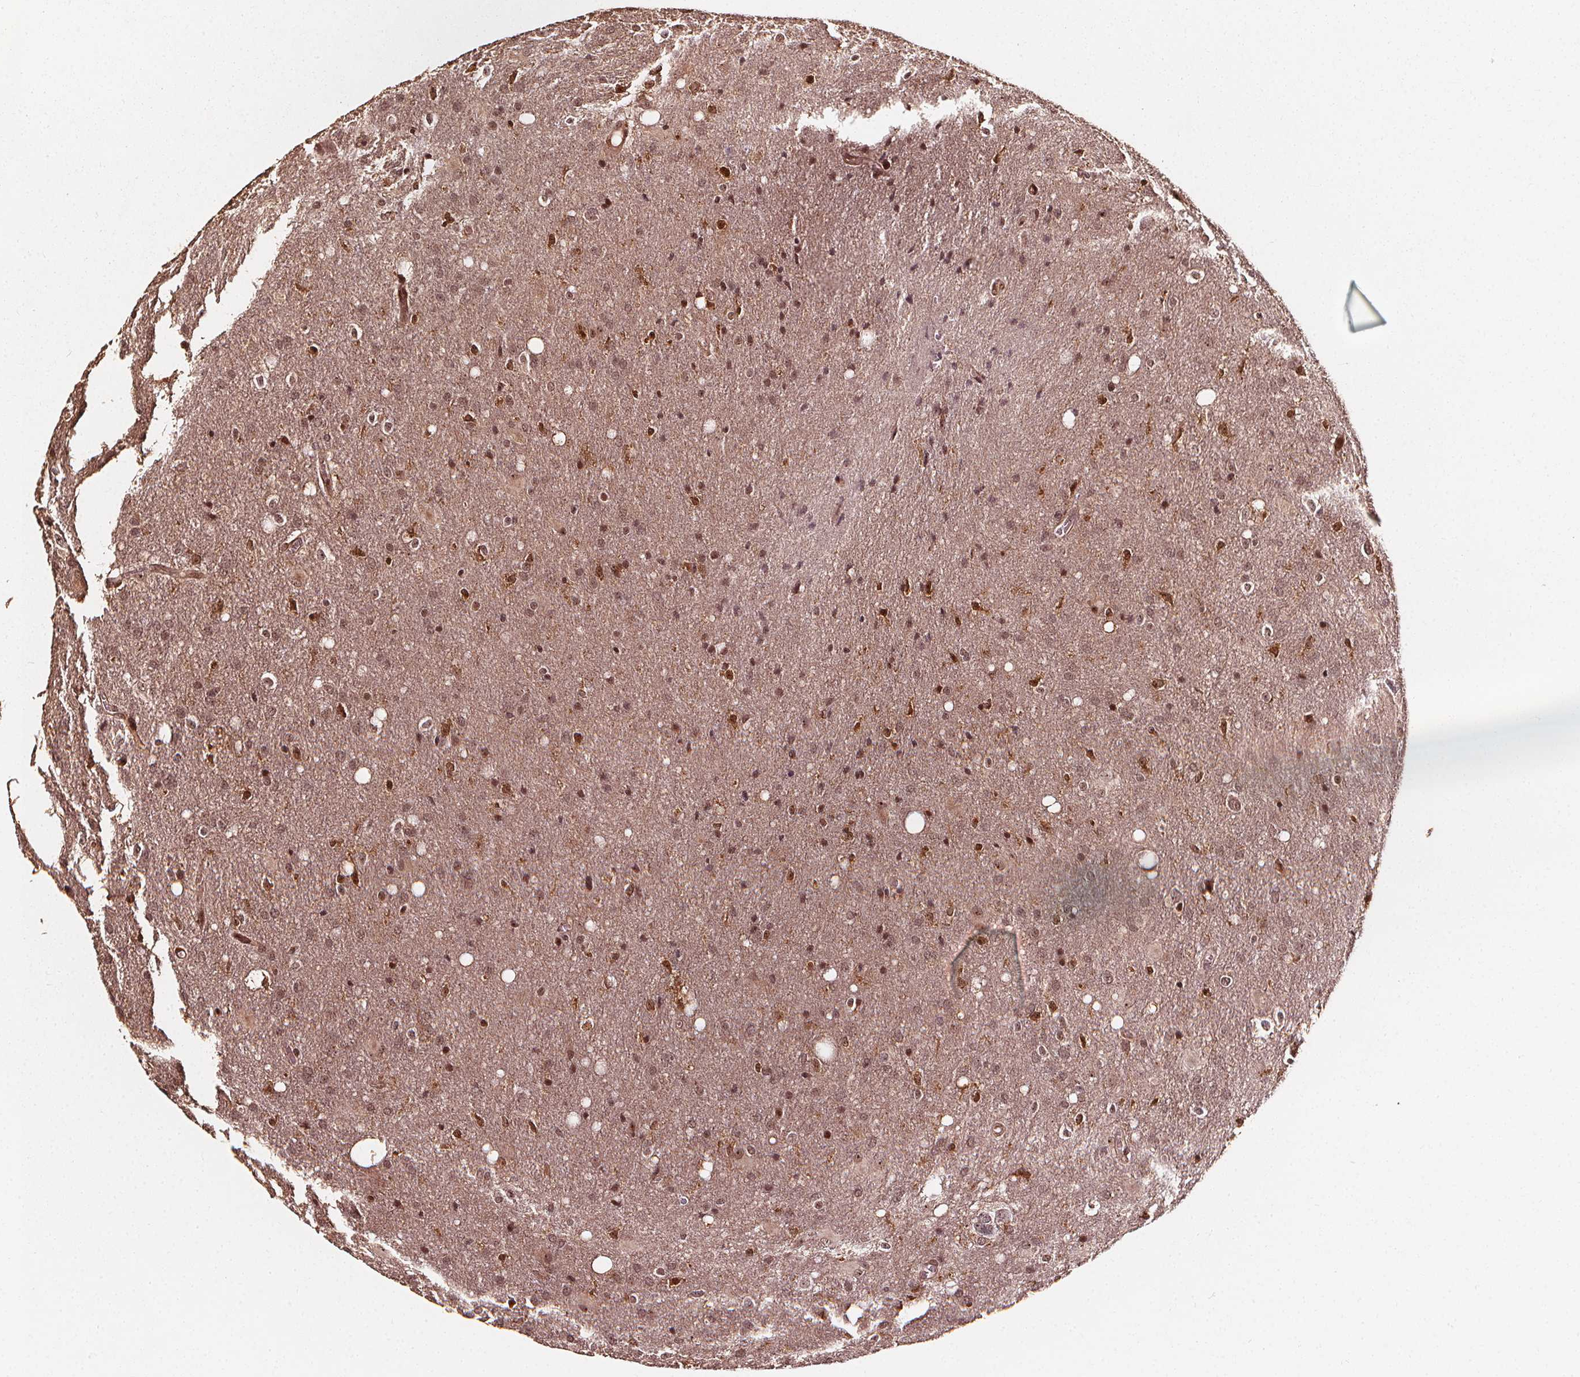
{"staining": {"intensity": "moderate", "quantity": ">75%", "location": "nuclear"}, "tissue": "glioma", "cell_type": "Tumor cells", "image_type": "cancer", "snomed": [{"axis": "morphology", "description": "Glioma, malignant, Low grade"}, {"axis": "topography", "description": "Brain"}], "caption": "Brown immunohistochemical staining in malignant glioma (low-grade) demonstrates moderate nuclear expression in approximately >75% of tumor cells. (DAB IHC with brightfield microscopy, high magnification).", "gene": "EXOSC9", "patient": {"sex": "male", "age": 66}}